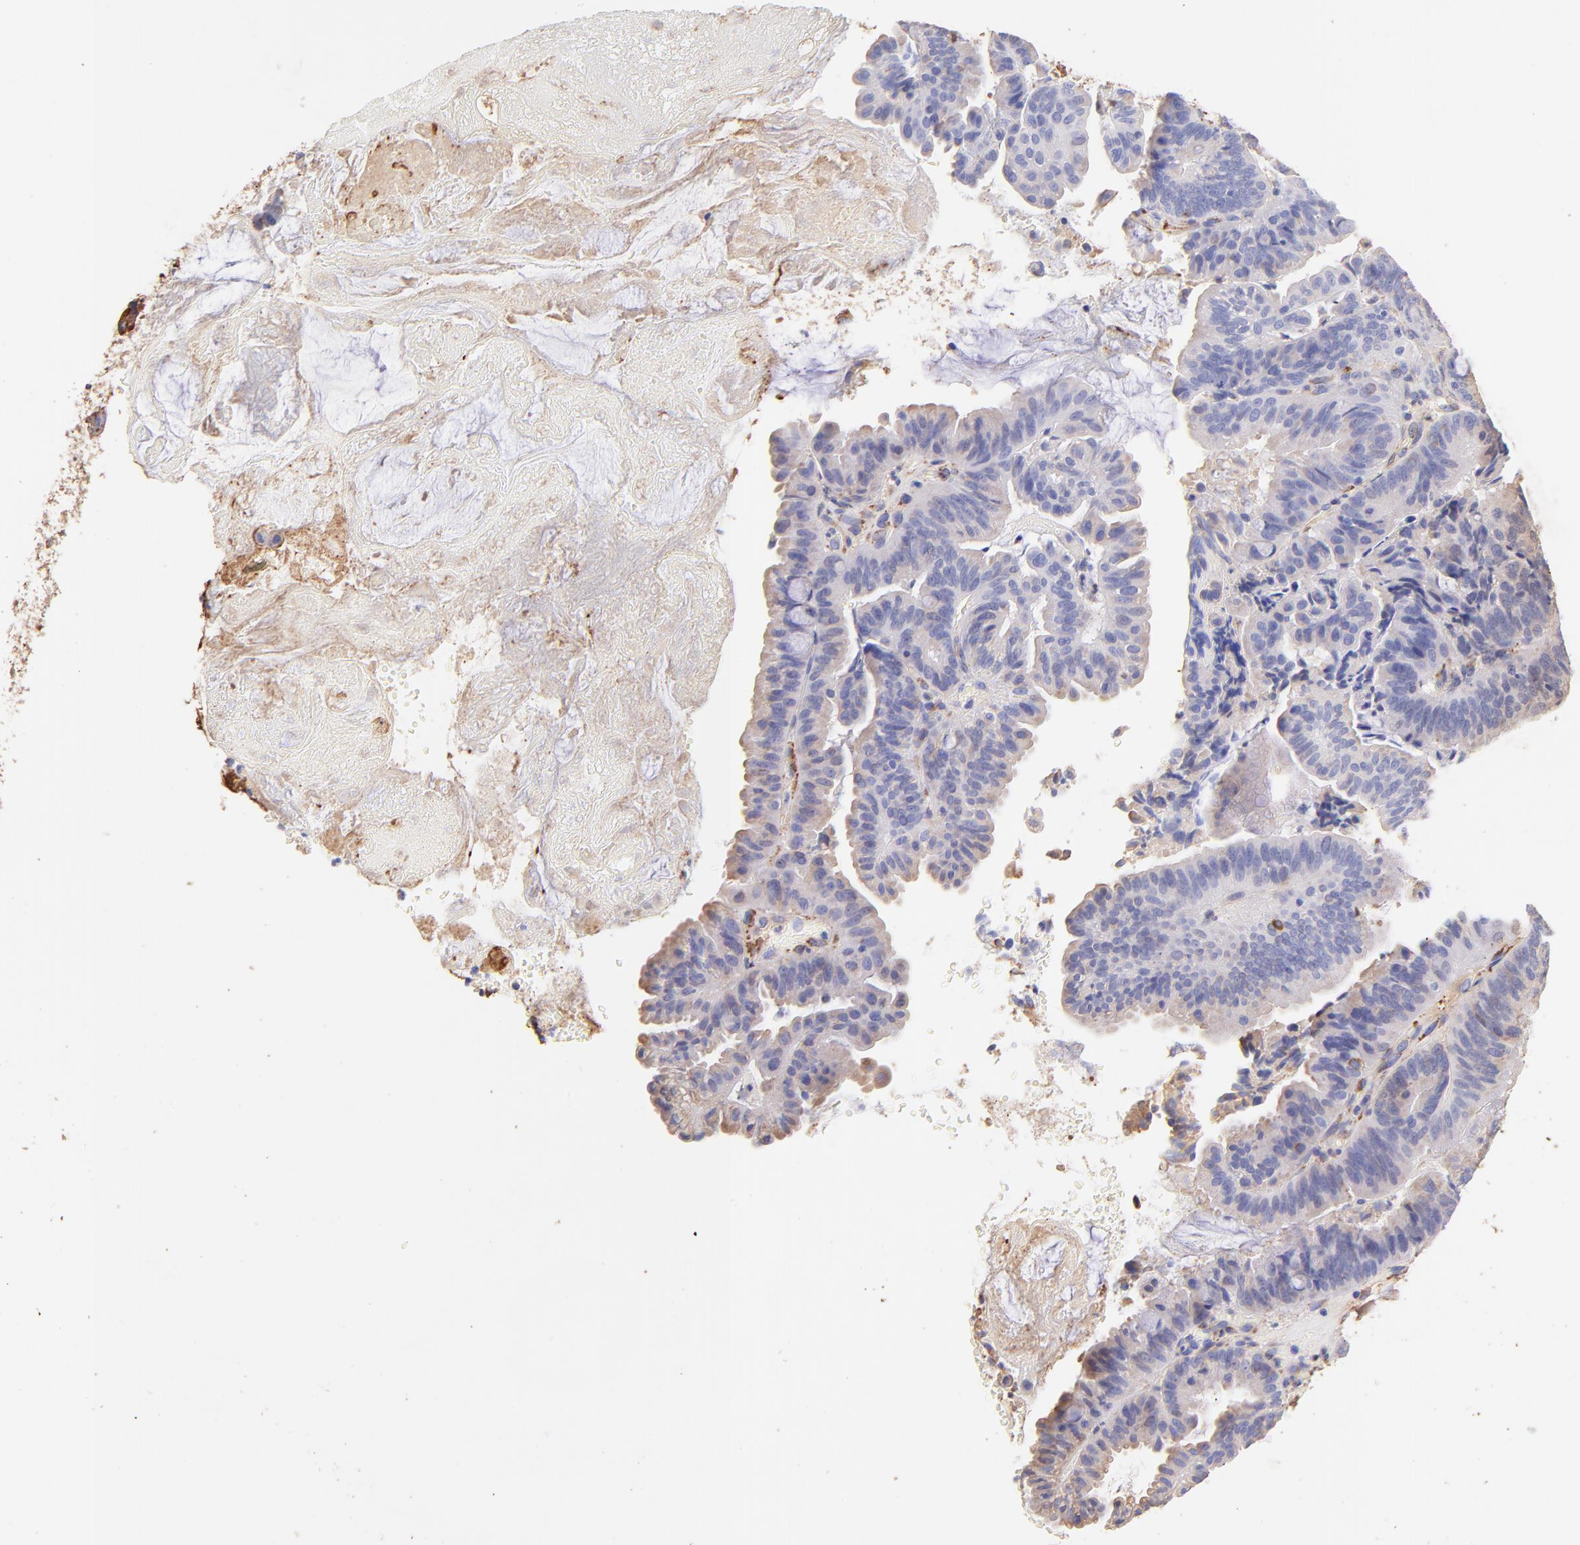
{"staining": {"intensity": "negative", "quantity": "none", "location": "none"}, "tissue": "pancreatic cancer", "cell_type": "Tumor cells", "image_type": "cancer", "snomed": [{"axis": "morphology", "description": "Adenocarcinoma, NOS"}, {"axis": "topography", "description": "Pancreas"}], "caption": "Immunohistochemistry histopathology image of neoplastic tissue: human pancreatic cancer (adenocarcinoma) stained with DAB shows no significant protein staining in tumor cells.", "gene": "BGN", "patient": {"sex": "male", "age": 82}}